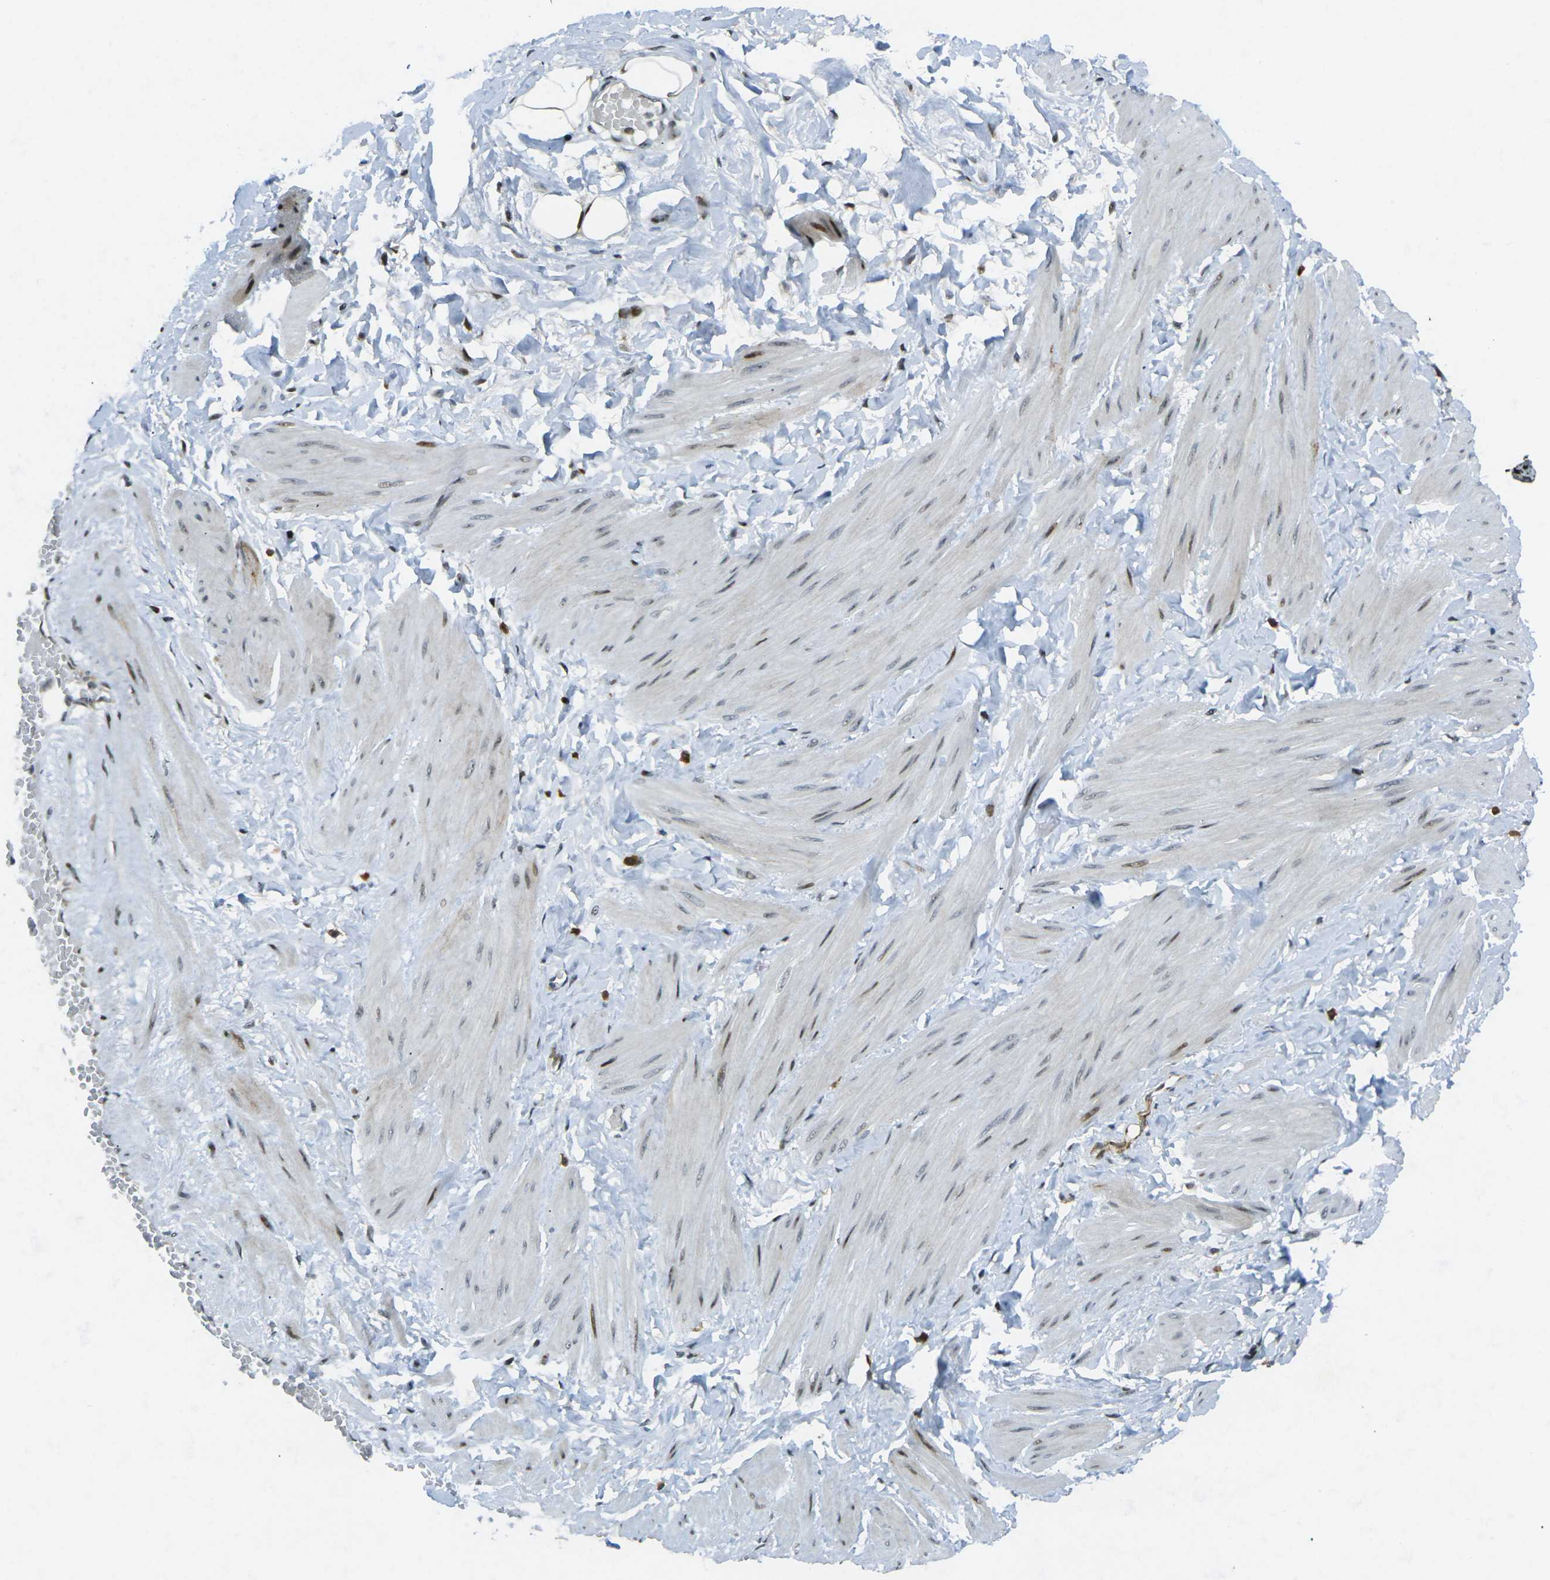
{"staining": {"intensity": "moderate", "quantity": "25%-75%", "location": "cytoplasmic/membranous,nuclear"}, "tissue": "adipose tissue", "cell_type": "Adipocytes", "image_type": "normal", "snomed": [{"axis": "morphology", "description": "Normal tissue, NOS"}, {"axis": "topography", "description": "Soft tissue"}, {"axis": "topography", "description": "Vascular tissue"}], "caption": "A high-resolution histopathology image shows immunohistochemistry (IHC) staining of normal adipose tissue, which exhibits moderate cytoplasmic/membranous,nuclear positivity in approximately 25%-75% of adipocytes.", "gene": "UBE2C", "patient": {"sex": "female", "age": 35}}